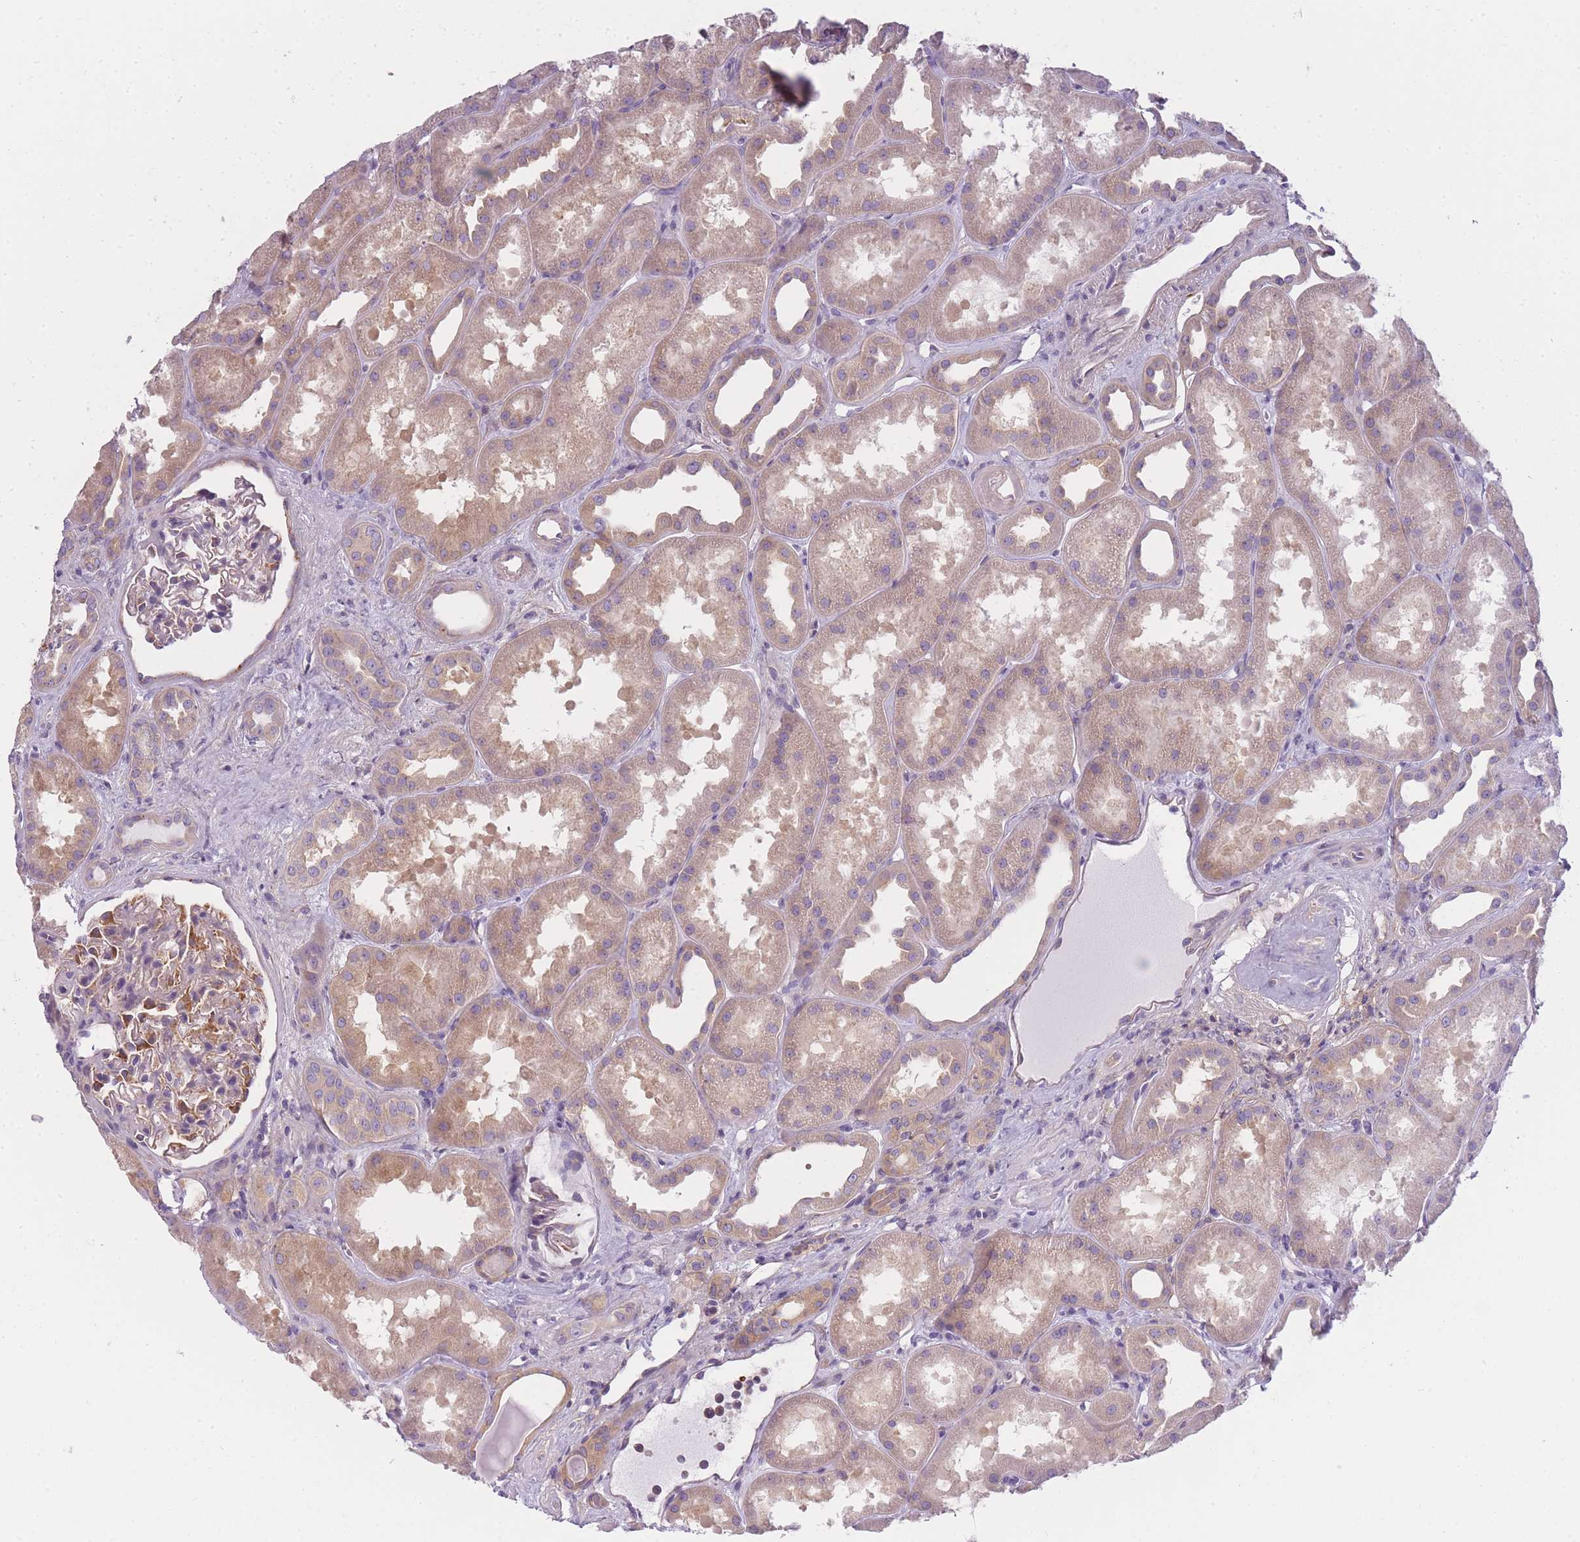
{"staining": {"intensity": "weak", "quantity": "25%-75%", "location": "cytoplasmic/membranous"}, "tissue": "kidney", "cell_type": "Cells in glomeruli", "image_type": "normal", "snomed": [{"axis": "morphology", "description": "Normal tissue, NOS"}, {"axis": "topography", "description": "Kidney"}], "caption": "Immunohistochemistry (IHC) photomicrograph of benign kidney stained for a protein (brown), which shows low levels of weak cytoplasmic/membranous expression in about 25%-75% of cells in glomeruli.", "gene": "AP3M1", "patient": {"sex": "male", "age": 61}}